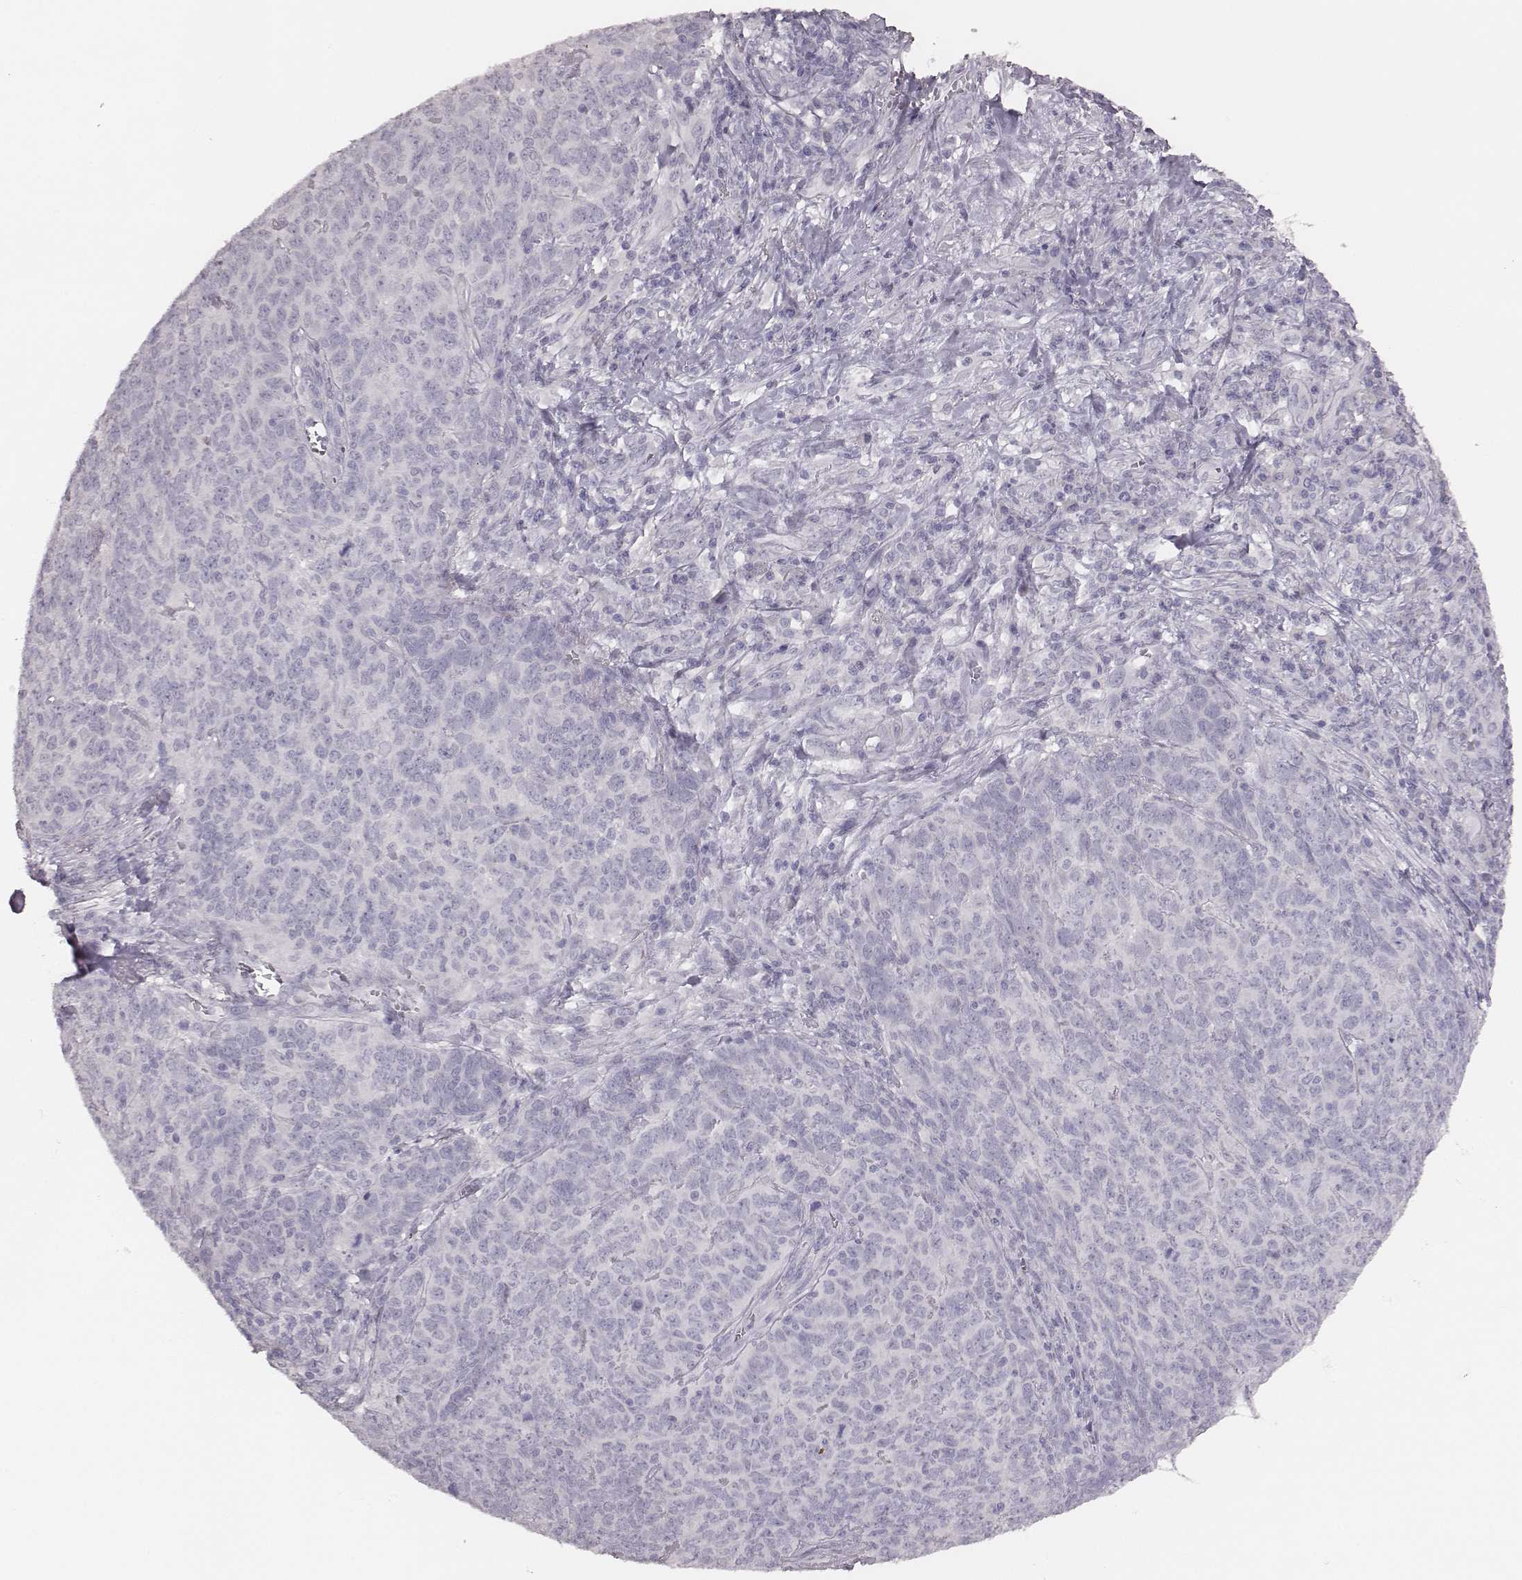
{"staining": {"intensity": "negative", "quantity": "none", "location": "none"}, "tissue": "skin cancer", "cell_type": "Tumor cells", "image_type": "cancer", "snomed": [{"axis": "morphology", "description": "Squamous cell carcinoma, NOS"}, {"axis": "topography", "description": "Skin"}, {"axis": "topography", "description": "Anal"}], "caption": "IHC of human skin cancer (squamous cell carcinoma) demonstrates no staining in tumor cells.", "gene": "MYH6", "patient": {"sex": "female", "age": 51}}